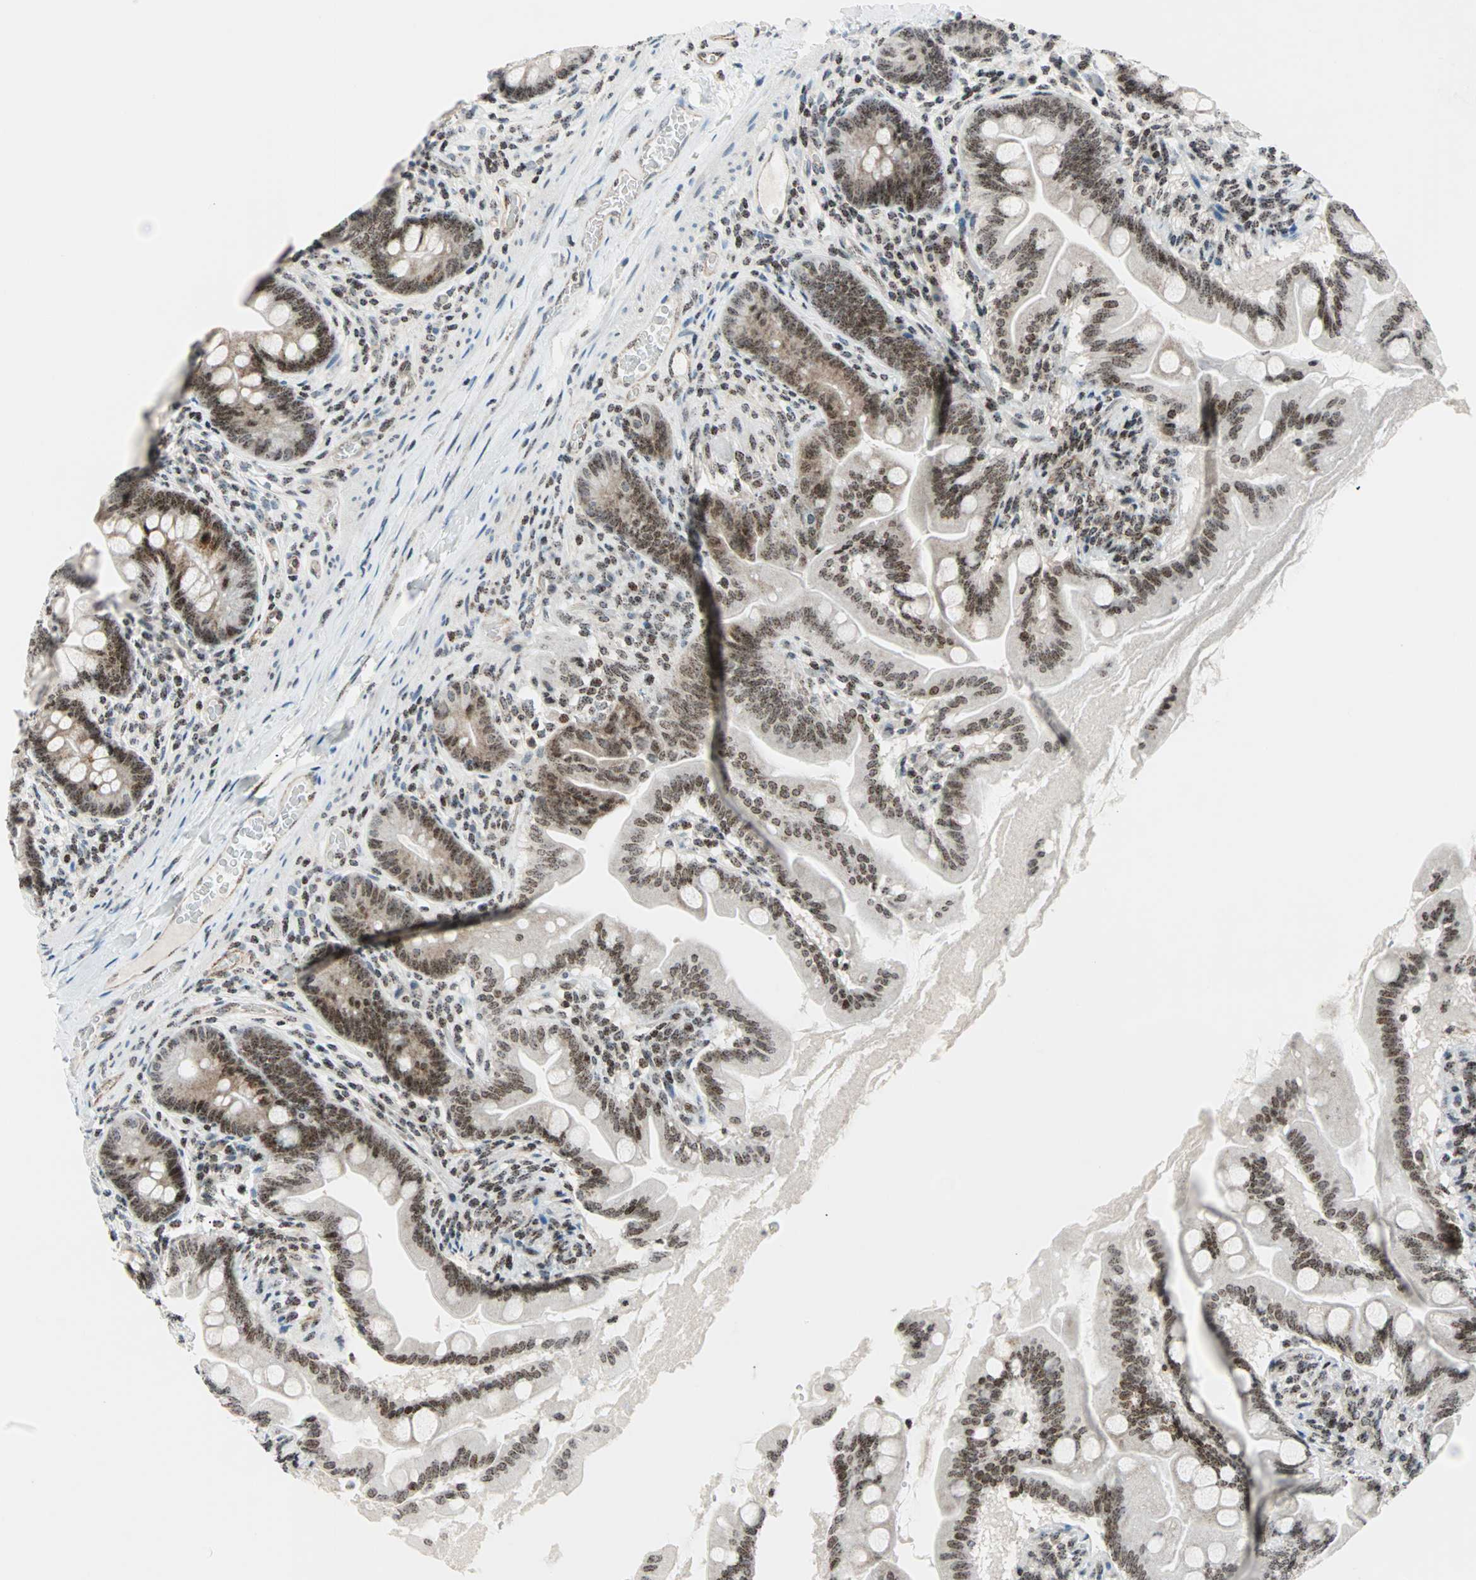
{"staining": {"intensity": "moderate", "quantity": ">75%", "location": "nuclear"}, "tissue": "small intestine", "cell_type": "Glandular cells", "image_type": "normal", "snomed": [{"axis": "morphology", "description": "Normal tissue, NOS"}, {"axis": "topography", "description": "Small intestine"}], "caption": "The immunohistochemical stain labels moderate nuclear positivity in glandular cells of benign small intestine. Using DAB (brown) and hematoxylin (blue) stains, captured at high magnification using brightfield microscopy.", "gene": "CENPA", "patient": {"sex": "female", "age": 56}}